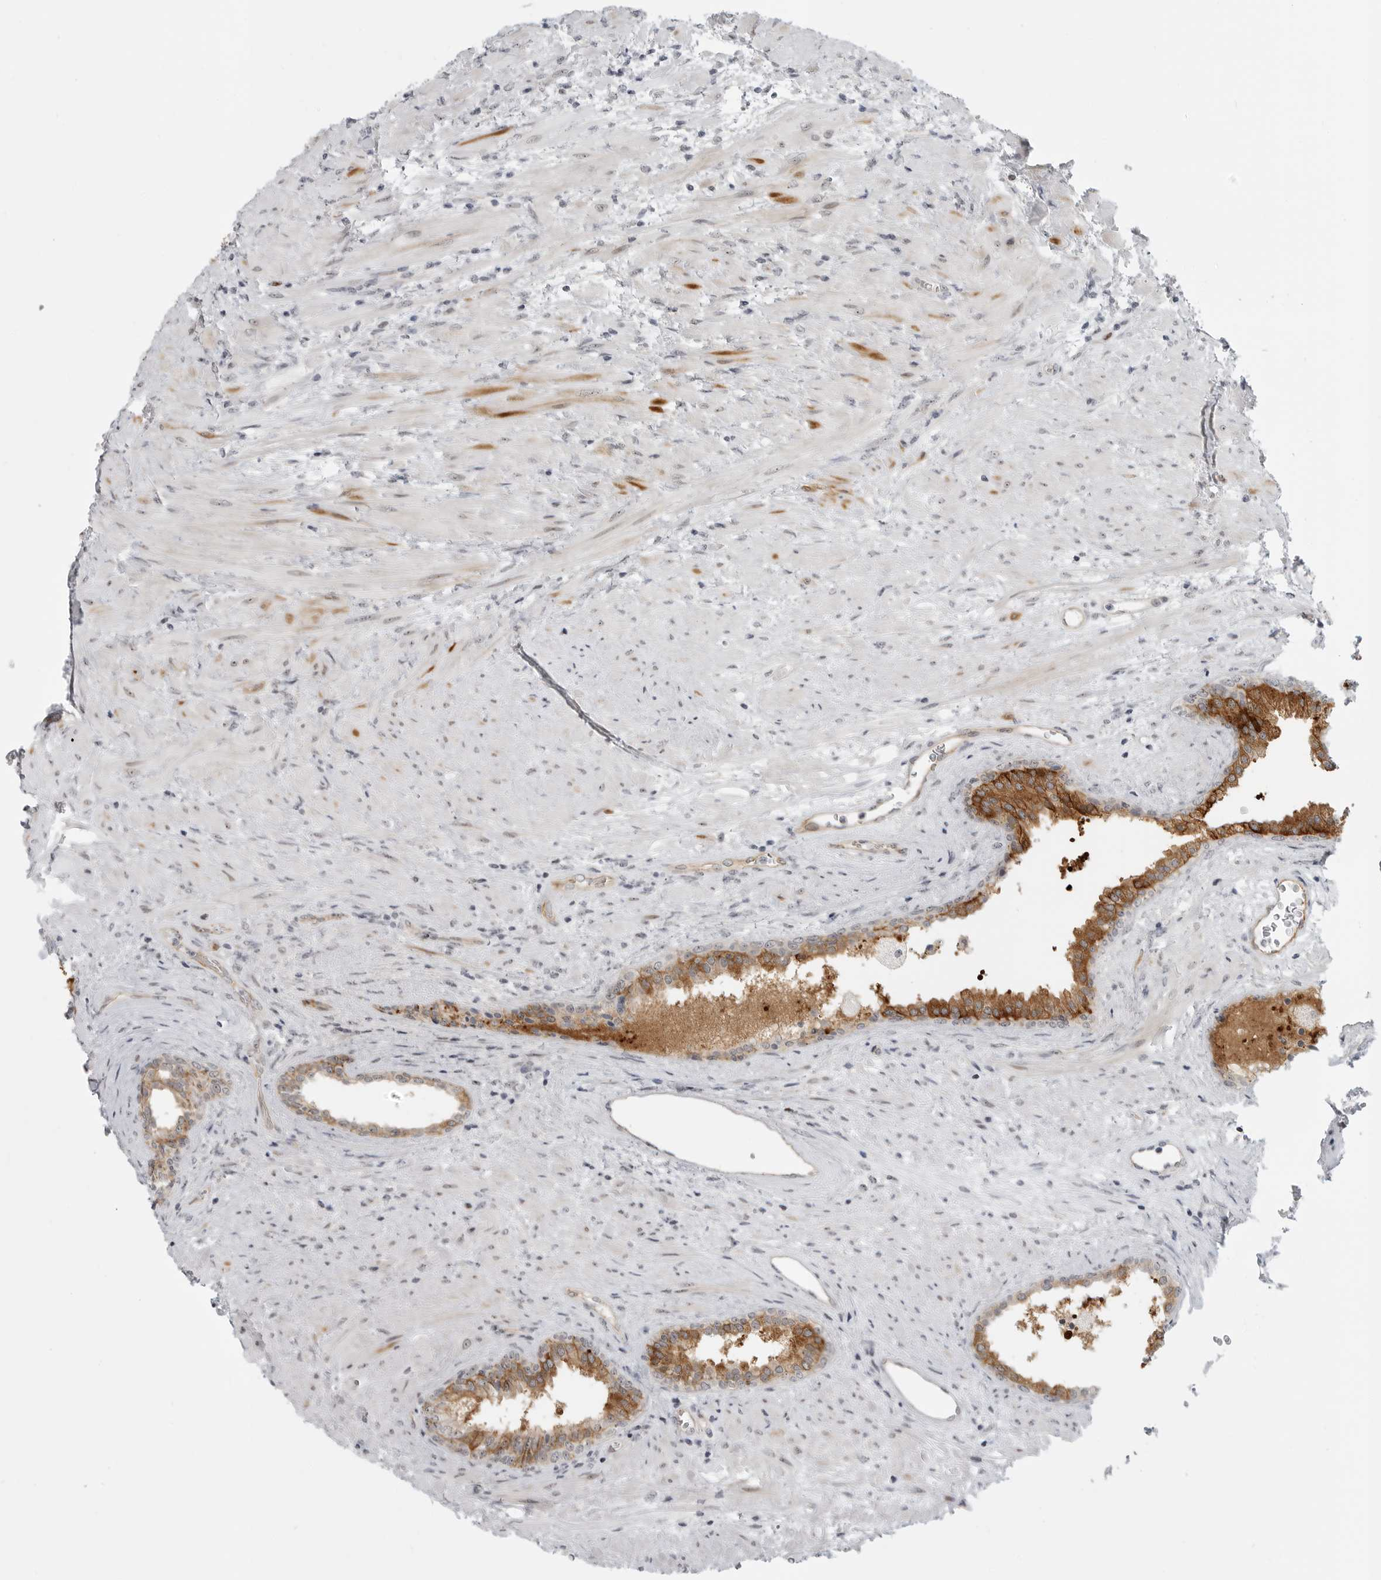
{"staining": {"intensity": "strong", "quantity": ">75%", "location": "cytoplasmic/membranous"}, "tissue": "prostate", "cell_type": "Glandular cells", "image_type": "normal", "snomed": [{"axis": "morphology", "description": "Normal tissue, NOS"}, {"axis": "topography", "description": "Prostate"}], "caption": "Prostate stained with DAB IHC reveals high levels of strong cytoplasmic/membranous staining in about >75% of glandular cells. The staining was performed using DAB (3,3'-diaminobenzidine), with brown indicating positive protein expression. Nuclei are stained blue with hematoxylin.", "gene": "CEP295NL", "patient": {"sex": "male", "age": 76}}